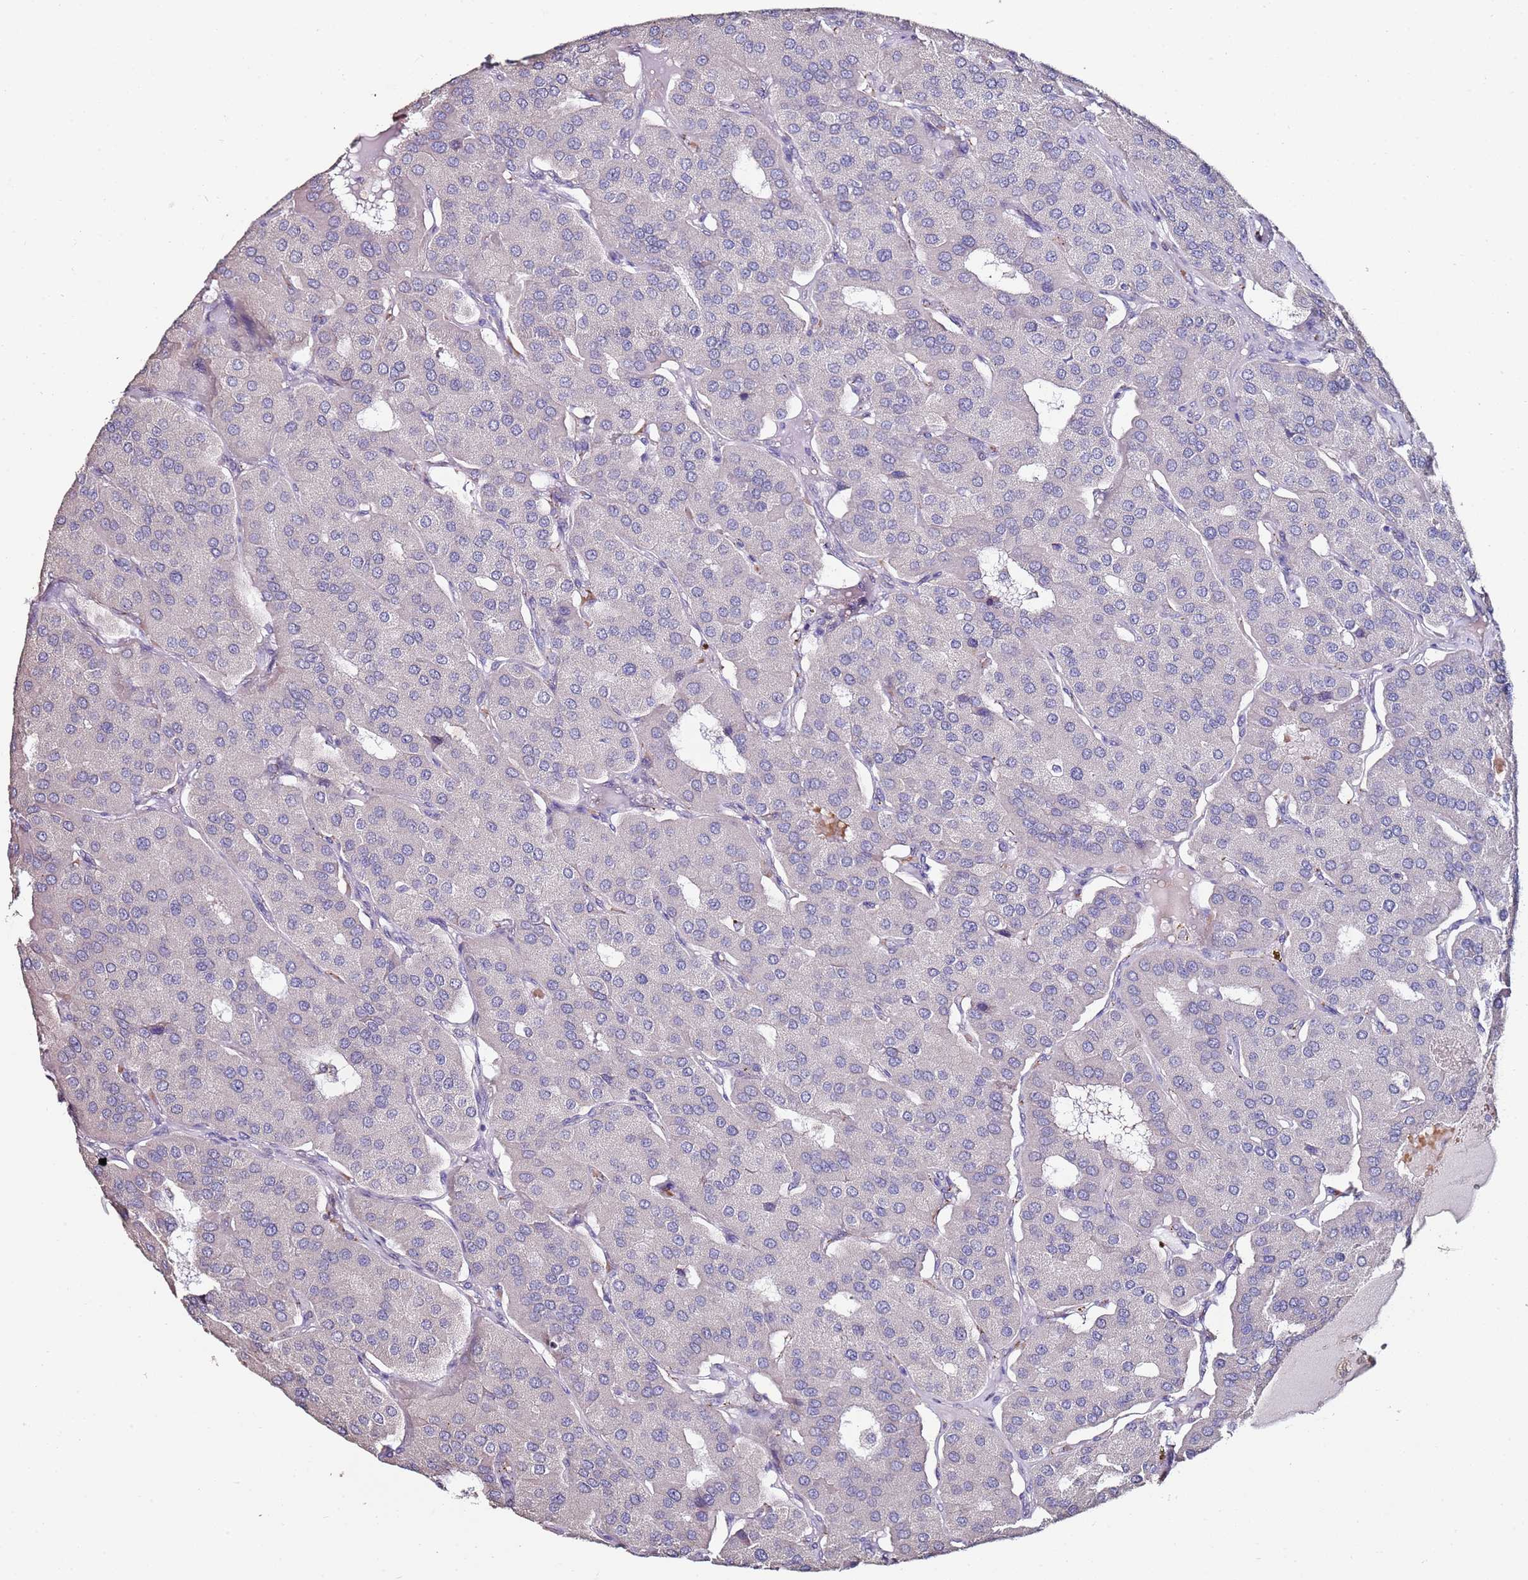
{"staining": {"intensity": "negative", "quantity": "none", "location": "none"}, "tissue": "parathyroid gland", "cell_type": "Glandular cells", "image_type": "normal", "snomed": [{"axis": "morphology", "description": "Normal tissue, NOS"}, {"axis": "morphology", "description": "Adenoma, NOS"}, {"axis": "topography", "description": "Parathyroid gland"}], "caption": "An IHC image of benign parathyroid gland is shown. There is no staining in glandular cells of parathyroid gland.", "gene": "C3orf80", "patient": {"sex": "female", "age": 86}}